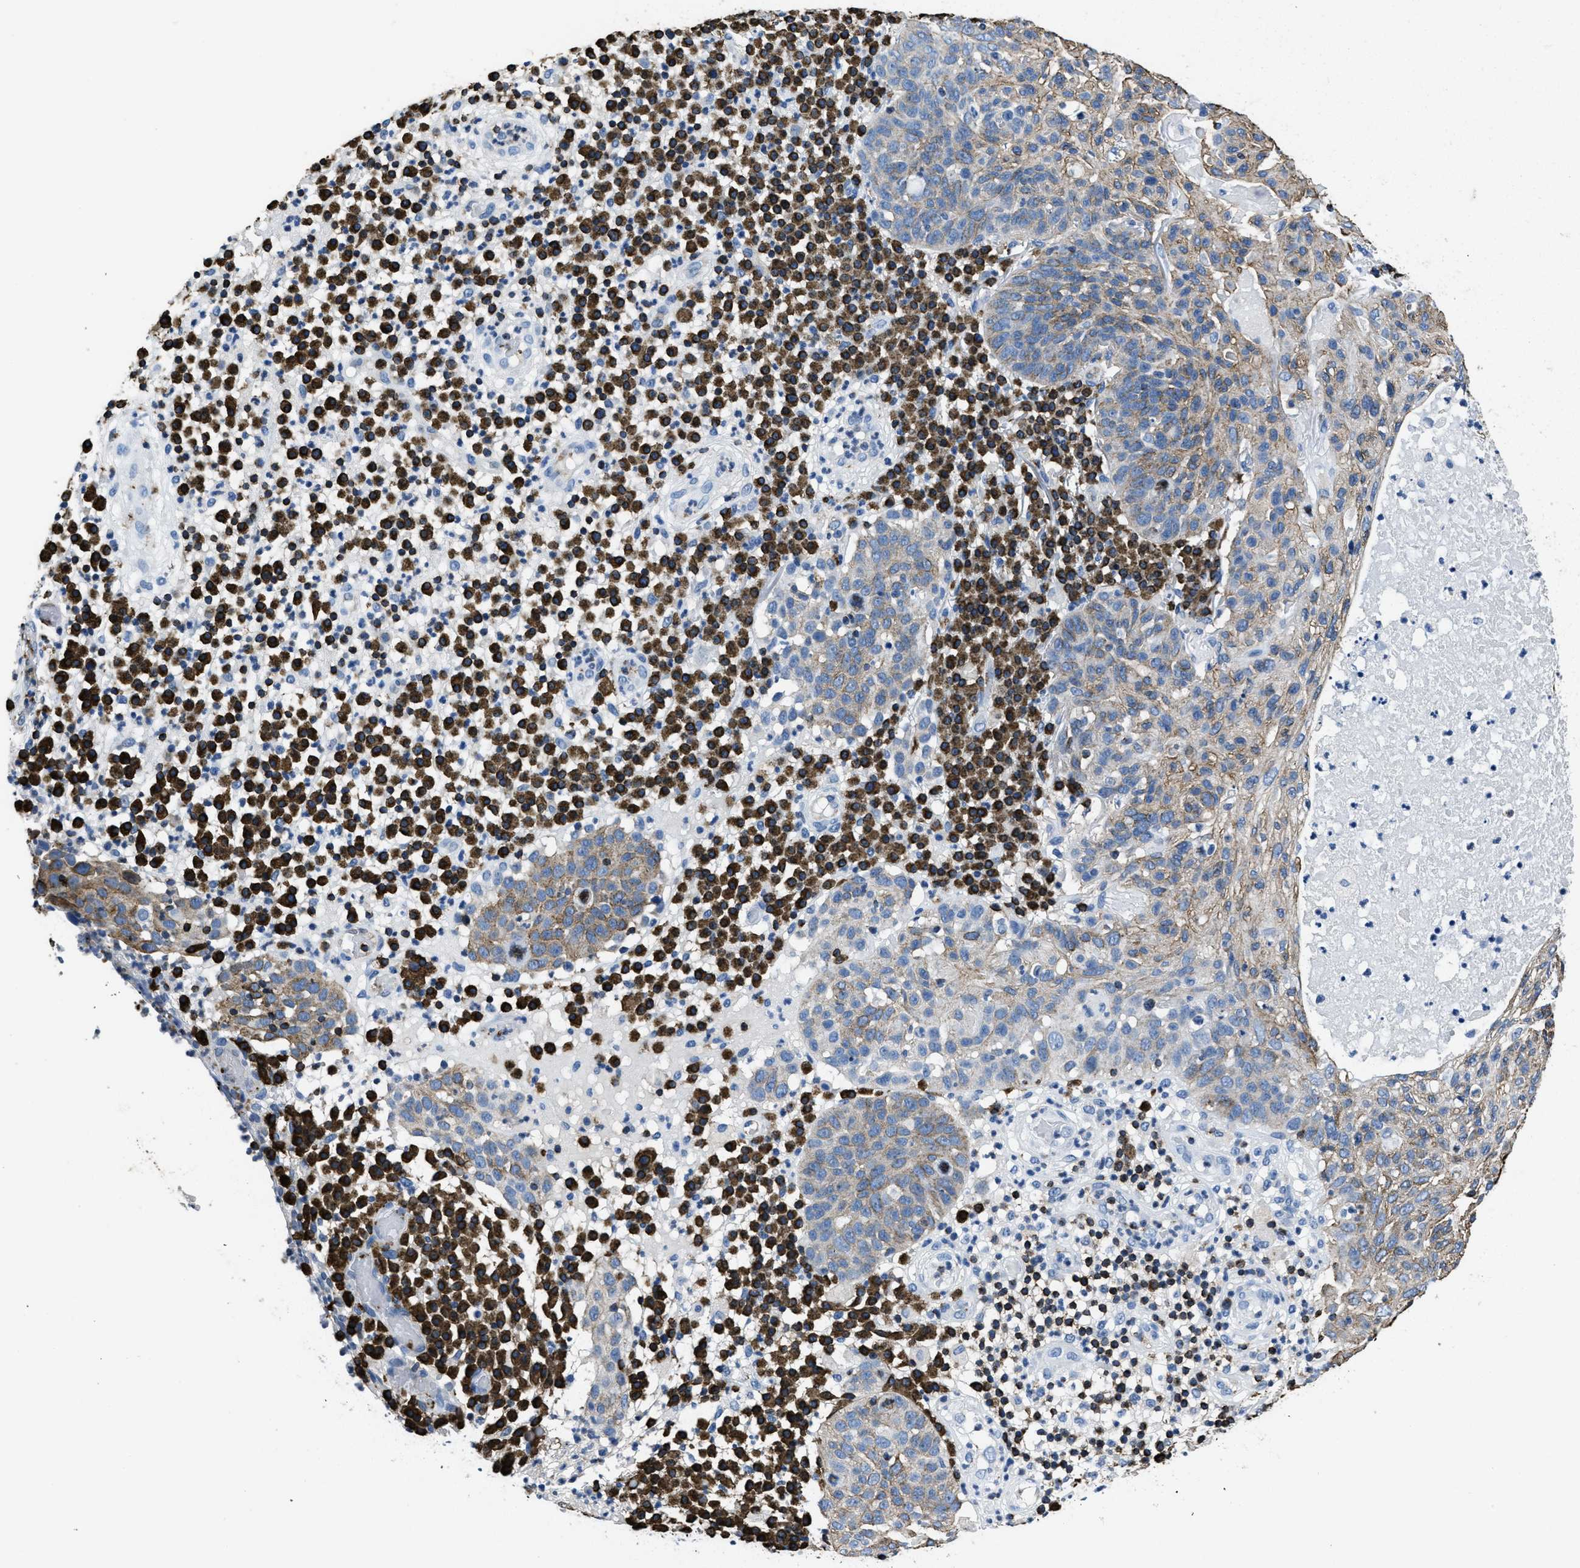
{"staining": {"intensity": "weak", "quantity": "25%-75%", "location": "cytoplasmic/membranous"}, "tissue": "skin cancer", "cell_type": "Tumor cells", "image_type": "cancer", "snomed": [{"axis": "morphology", "description": "Squamous cell carcinoma in situ, NOS"}, {"axis": "morphology", "description": "Squamous cell carcinoma, NOS"}, {"axis": "topography", "description": "Skin"}], "caption": "Protein expression analysis of skin squamous cell carcinoma displays weak cytoplasmic/membranous expression in about 25%-75% of tumor cells. (brown staining indicates protein expression, while blue staining denotes nuclei).", "gene": "ITGA3", "patient": {"sex": "male", "age": 93}}